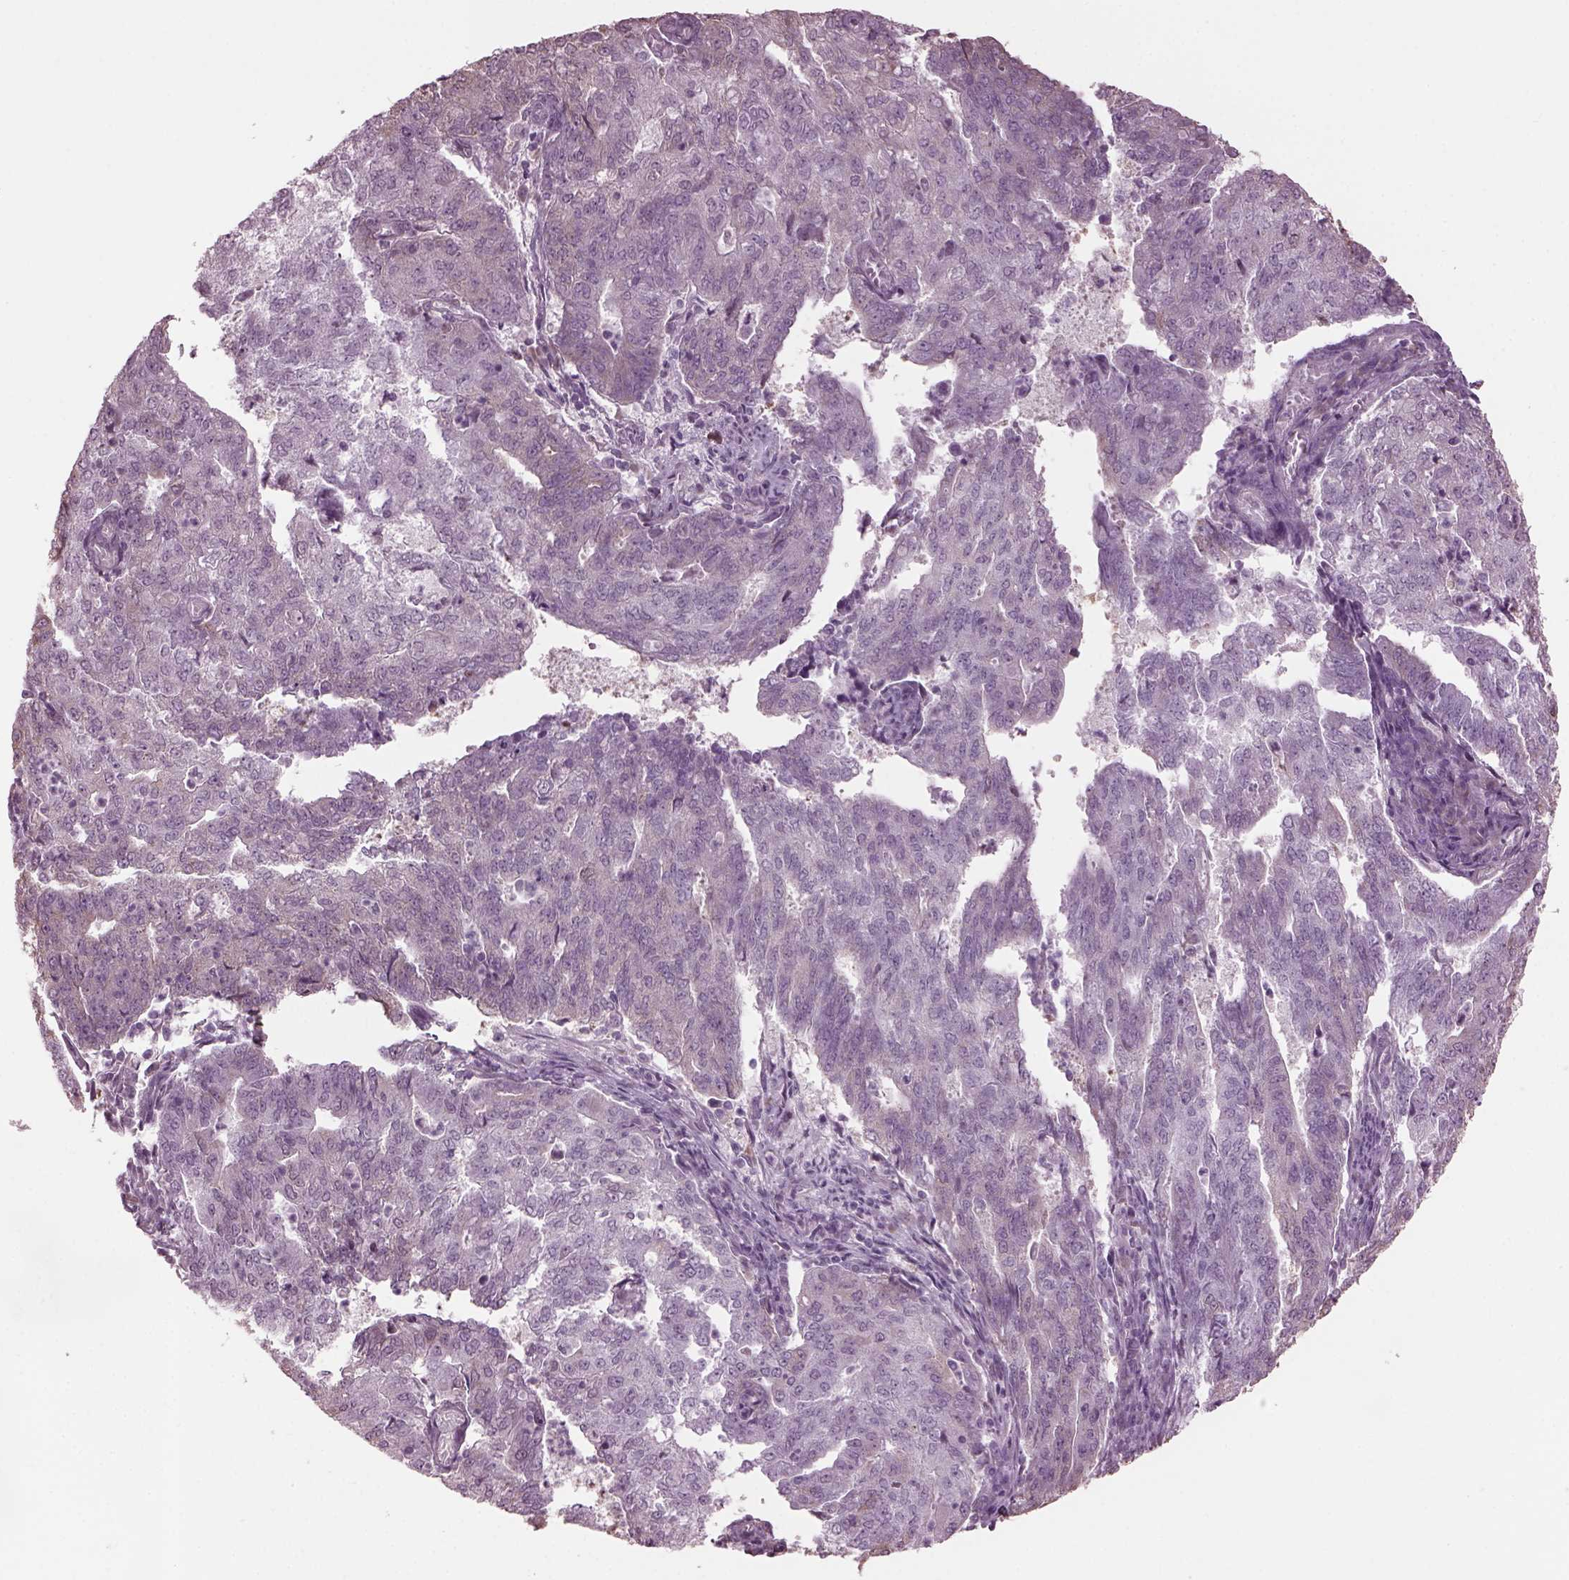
{"staining": {"intensity": "negative", "quantity": "none", "location": "none"}, "tissue": "endometrial cancer", "cell_type": "Tumor cells", "image_type": "cancer", "snomed": [{"axis": "morphology", "description": "Adenocarcinoma, NOS"}, {"axis": "topography", "description": "Endometrium"}], "caption": "There is no significant expression in tumor cells of endometrial cancer.", "gene": "CABP5", "patient": {"sex": "female", "age": 82}}